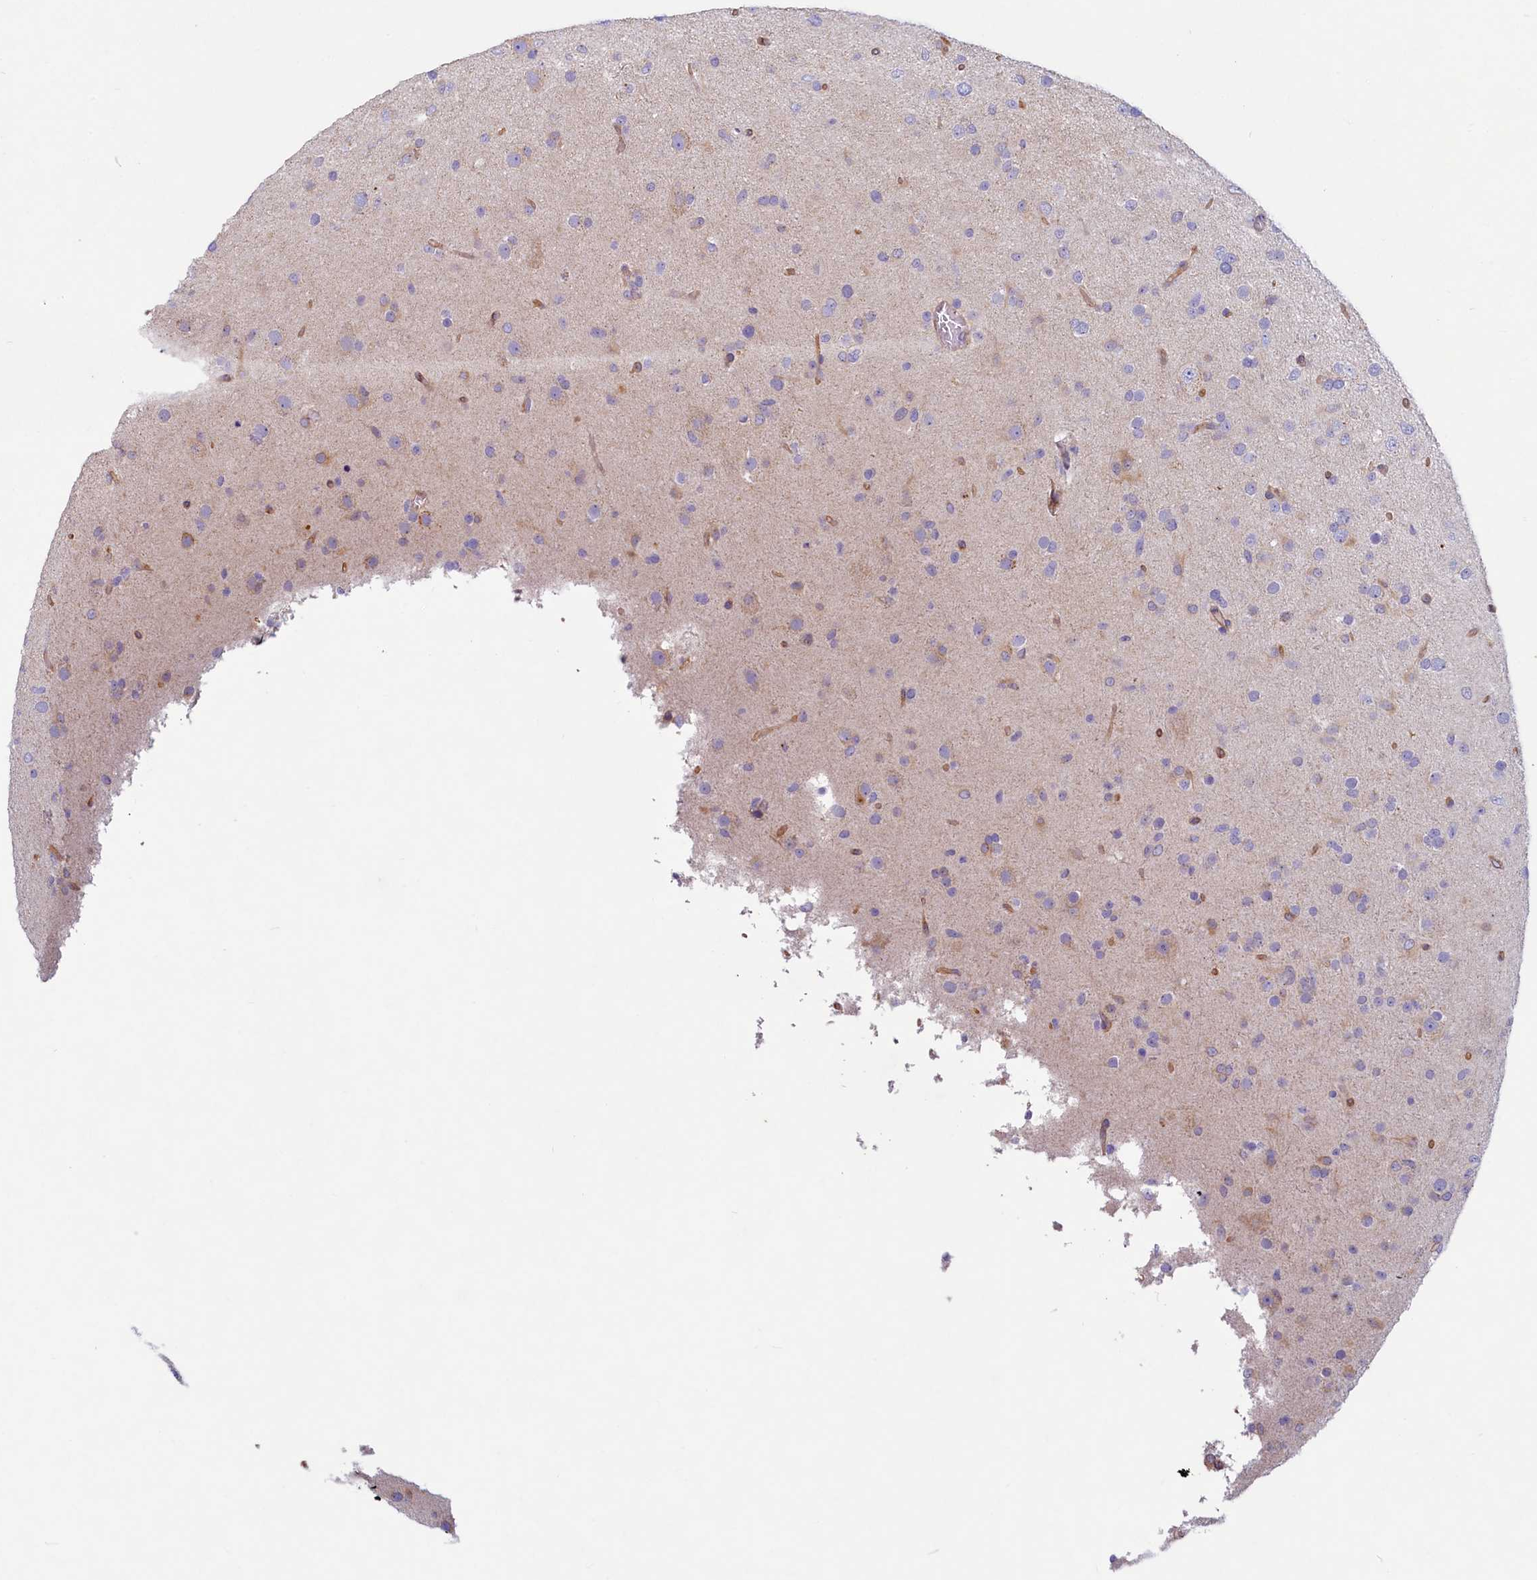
{"staining": {"intensity": "negative", "quantity": "none", "location": "none"}, "tissue": "glioma", "cell_type": "Tumor cells", "image_type": "cancer", "snomed": [{"axis": "morphology", "description": "Glioma, malignant, Low grade"}, {"axis": "topography", "description": "Brain"}], "caption": "This is an immunohistochemistry micrograph of human low-grade glioma (malignant). There is no expression in tumor cells.", "gene": "LMOD3", "patient": {"sex": "male", "age": 65}}